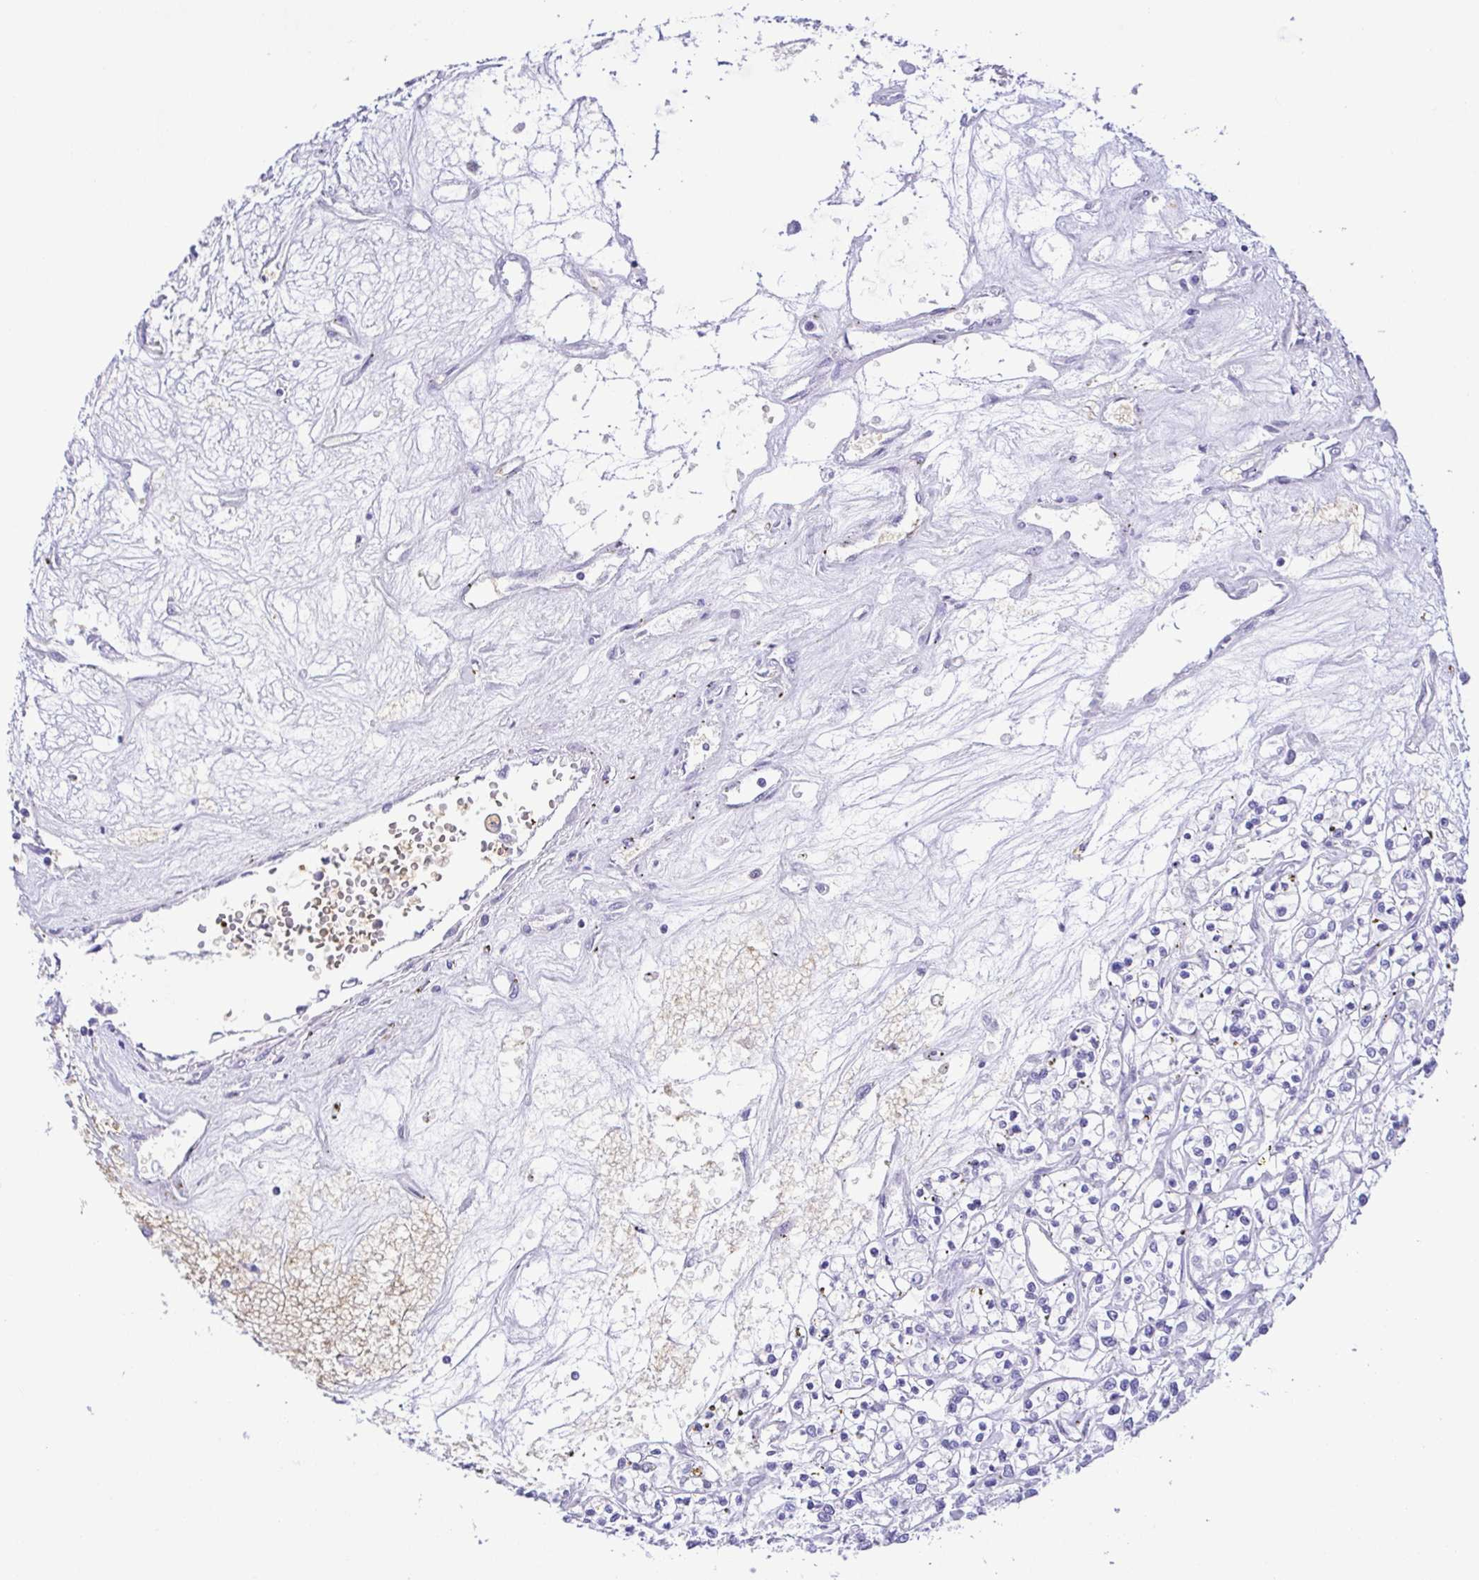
{"staining": {"intensity": "negative", "quantity": "none", "location": "none"}, "tissue": "renal cancer", "cell_type": "Tumor cells", "image_type": "cancer", "snomed": [{"axis": "morphology", "description": "Adenocarcinoma, NOS"}, {"axis": "topography", "description": "Kidney"}], "caption": "A high-resolution photomicrograph shows immunohistochemistry staining of renal cancer (adenocarcinoma), which reveals no significant staining in tumor cells. The staining is performed using DAB brown chromogen with nuclei counter-stained in using hematoxylin.", "gene": "EPB42", "patient": {"sex": "female", "age": 59}}